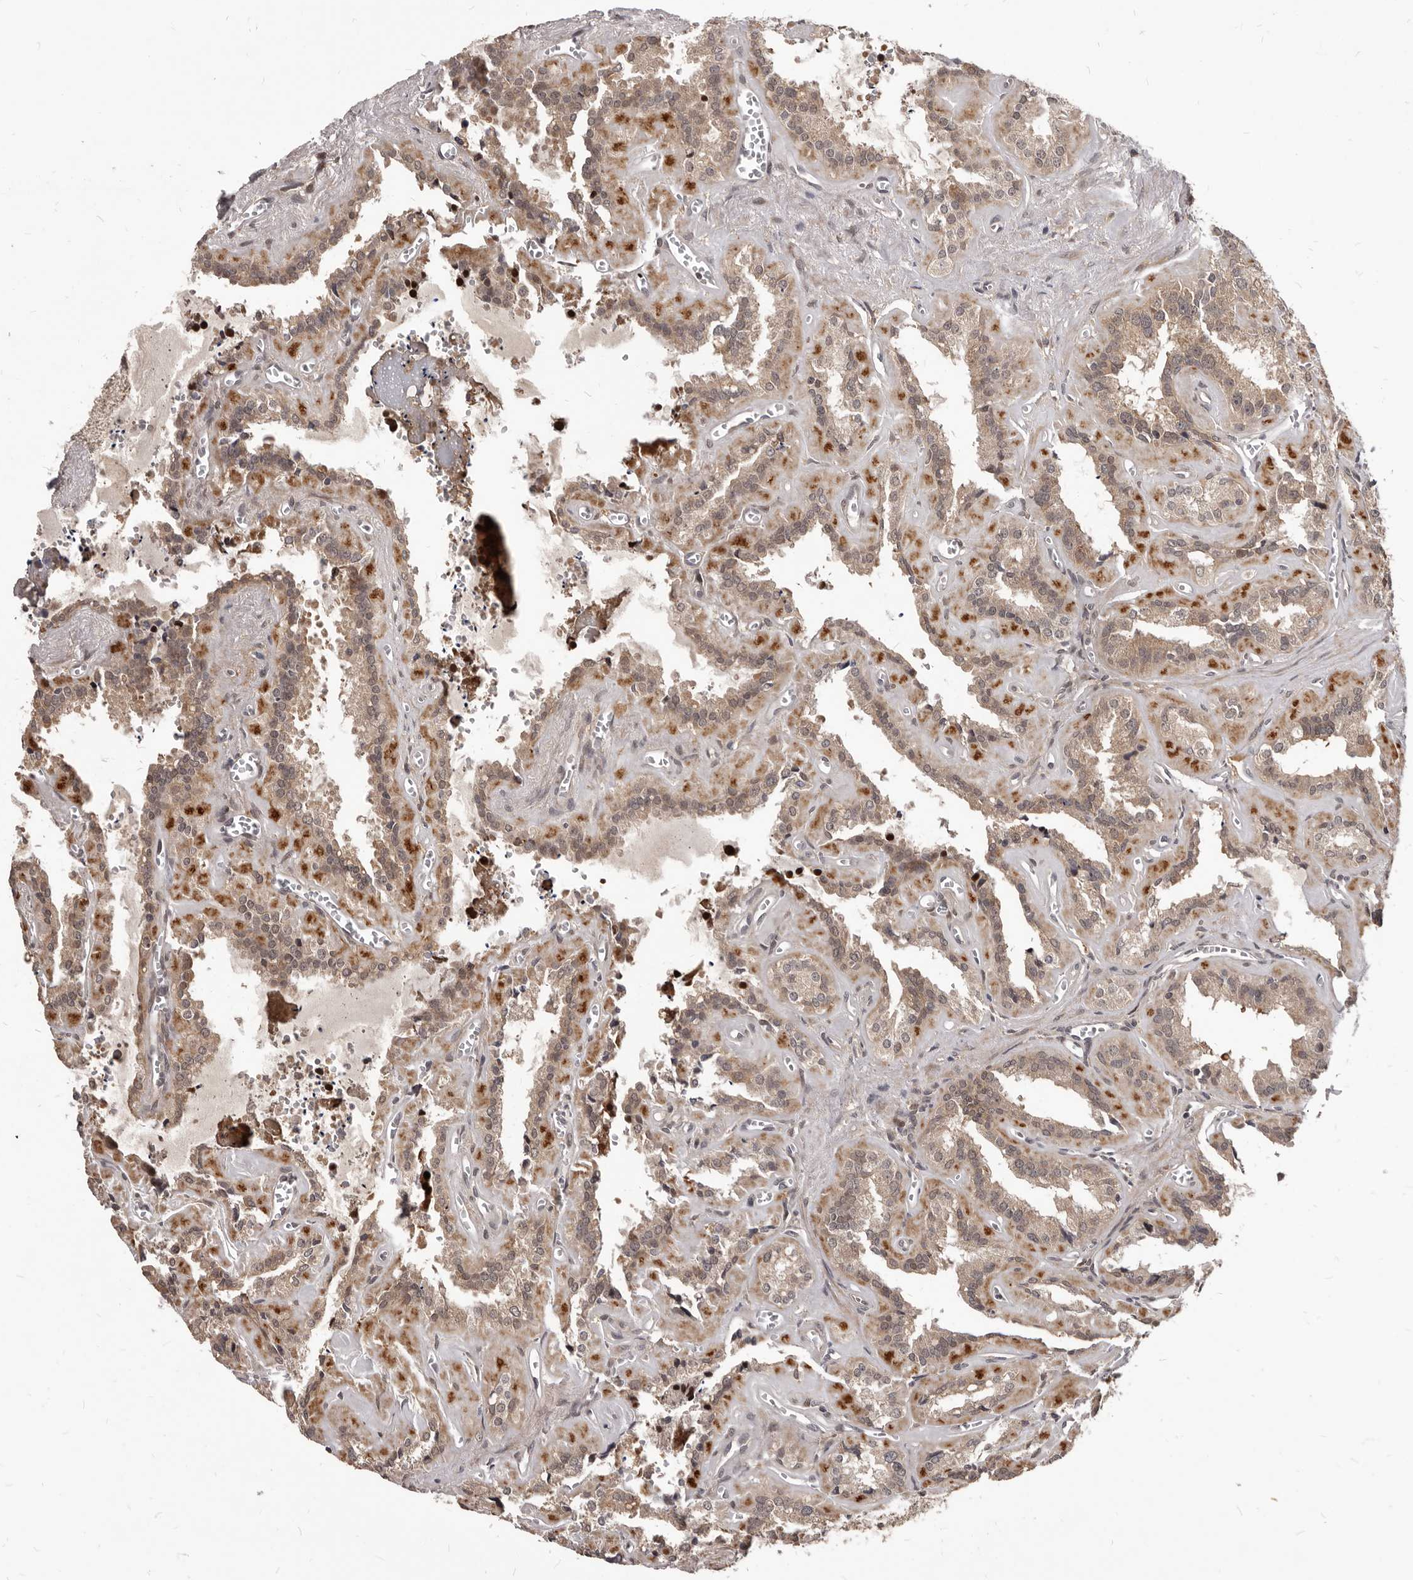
{"staining": {"intensity": "moderate", "quantity": ">75%", "location": "cytoplasmic/membranous,nuclear"}, "tissue": "seminal vesicle", "cell_type": "Glandular cells", "image_type": "normal", "snomed": [{"axis": "morphology", "description": "Normal tissue, NOS"}, {"axis": "topography", "description": "Prostate"}, {"axis": "topography", "description": "Seminal veicle"}], "caption": "A histopathology image of seminal vesicle stained for a protein demonstrates moderate cytoplasmic/membranous,nuclear brown staining in glandular cells. The protein is stained brown, and the nuclei are stained in blue (DAB IHC with brightfield microscopy, high magnification).", "gene": "GABPB2", "patient": {"sex": "male", "age": 59}}